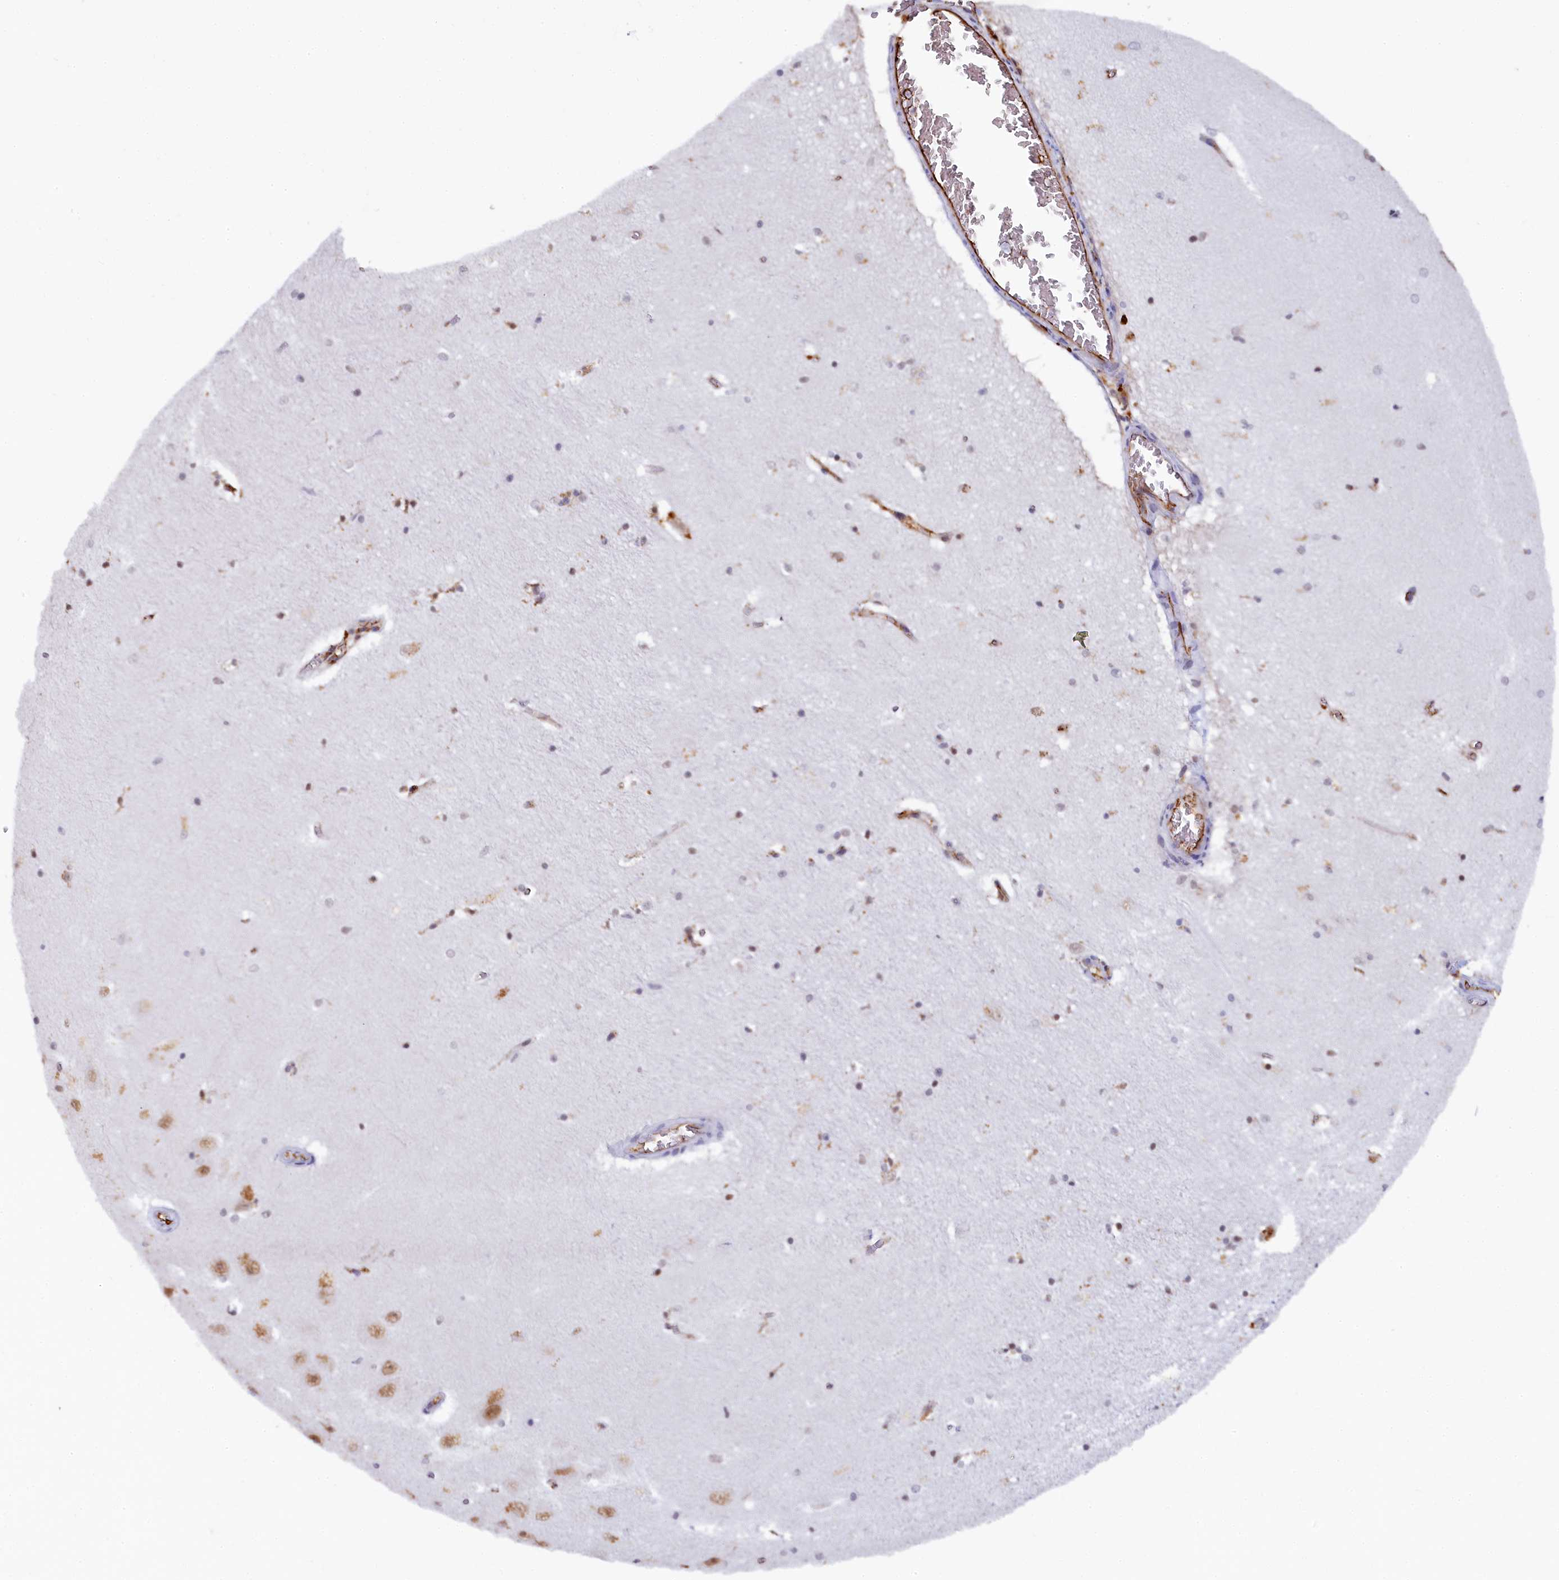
{"staining": {"intensity": "moderate", "quantity": "<25%", "location": "nuclear"}, "tissue": "hippocampus", "cell_type": "Glial cells", "image_type": "normal", "snomed": [{"axis": "morphology", "description": "Normal tissue, NOS"}, {"axis": "topography", "description": "Hippocampus"}], "caption": "Immunohistochemistry image of unremarkable hippocampus: hippocampus stained using immunohistochemistry (IHC) shows low levels of moderate protein expression localized specifically in the nuclear of glial cells, appearing as a nuclear brown color.", "gene": "INTS14", "patient": {"sex": "female", "age": 64}}